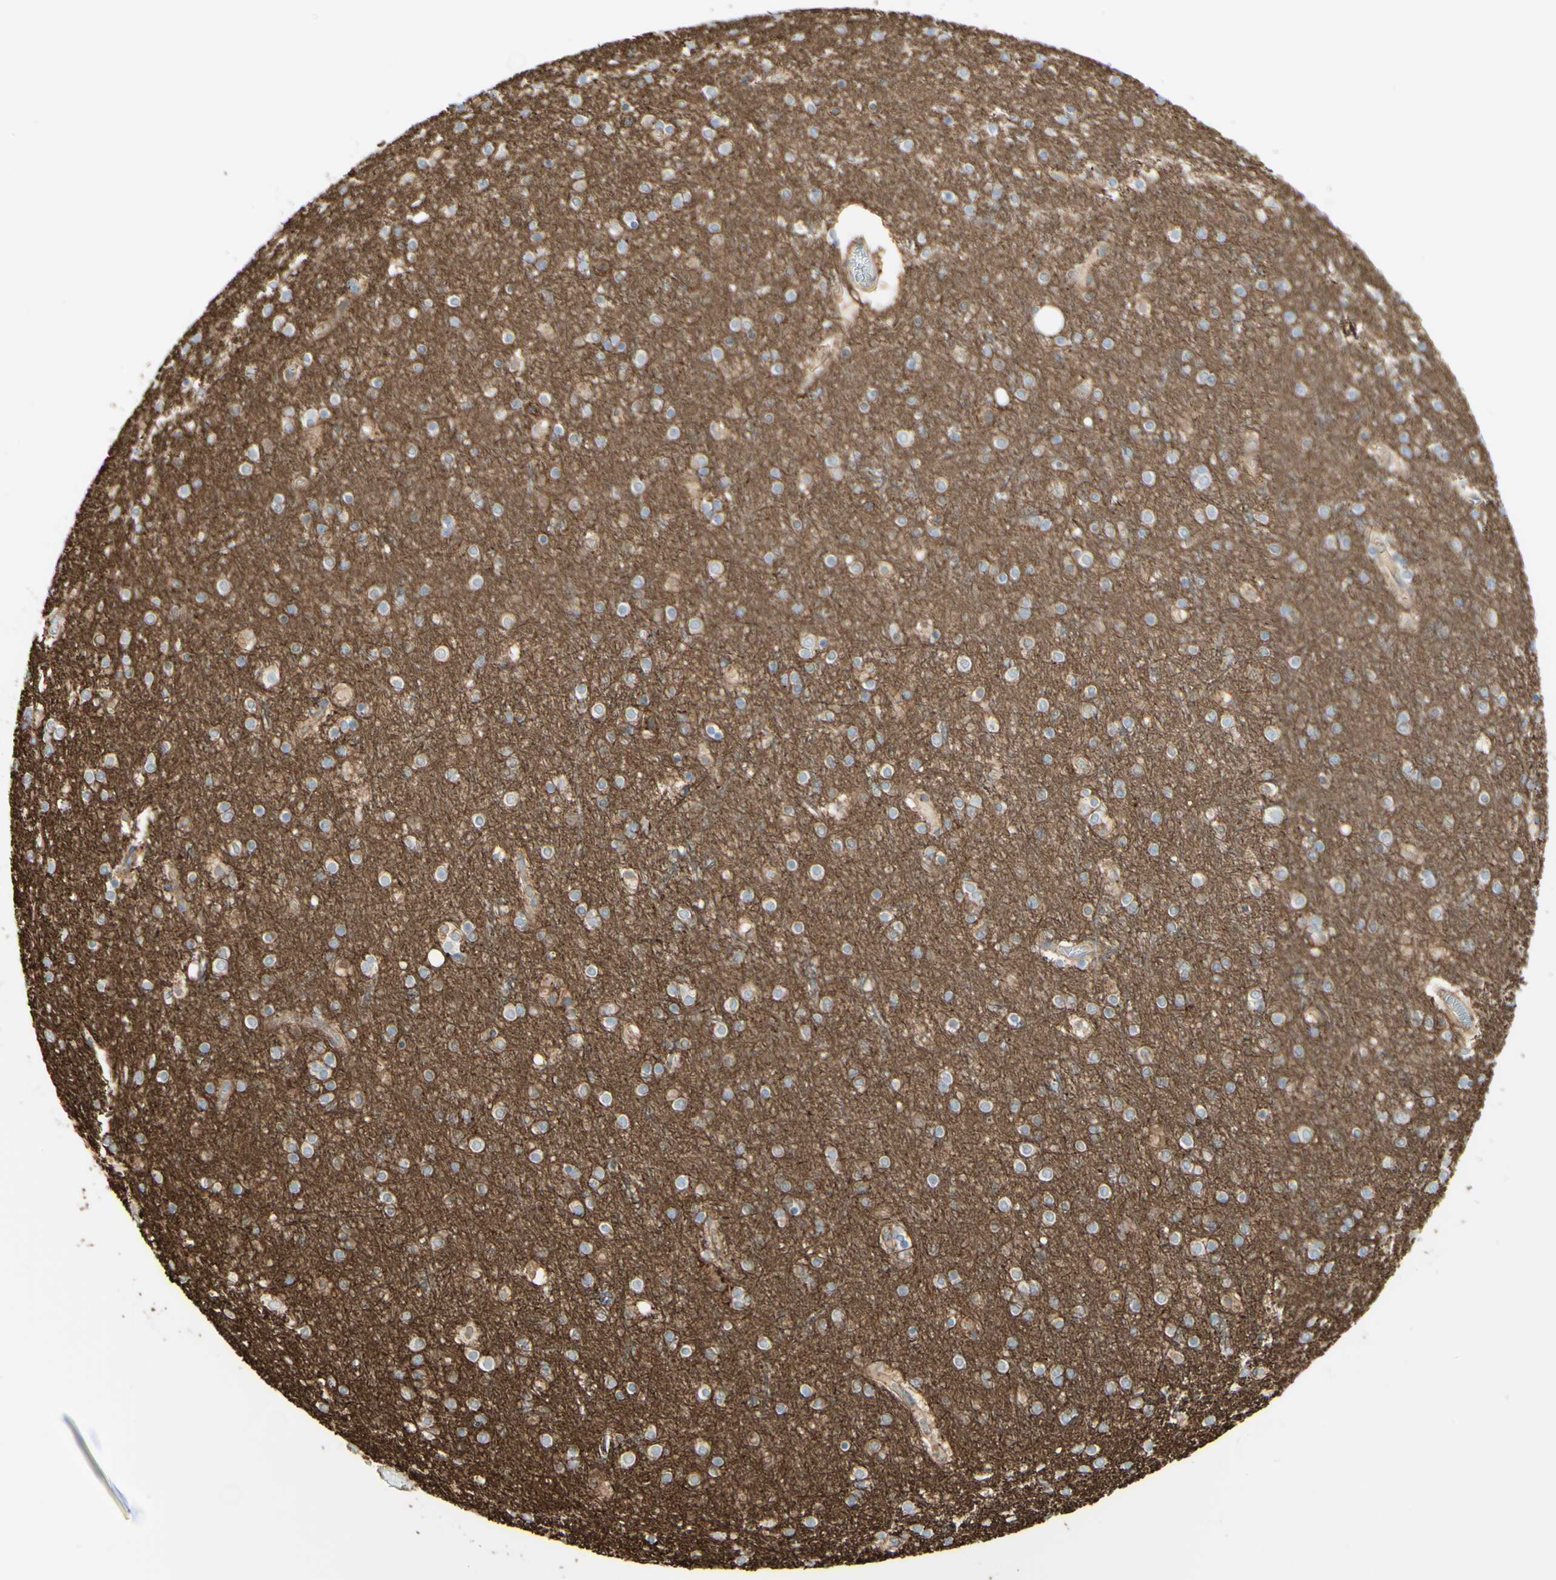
{"staining": {"intensity": "negative", "quantity": "none", "location": "none"}, "tissue": "cerebral cortex", "cell_type": "Endothelial cells", "image_type": "normal", "snomed": [{"axis": "morphology", "description": "Normal tissue, NOS"}, {"axis": "topography", "description": "Cerebral cortex"}], "caption": "Immunohistochemistry (IHC) micrograph of unremarkable cerebral cortex: cerebral cortex stained with DAB exhibits no significant protein staining in endothelial cells.", "gene": "RNF149", "patient": {"sex": "female", "age": 54}}